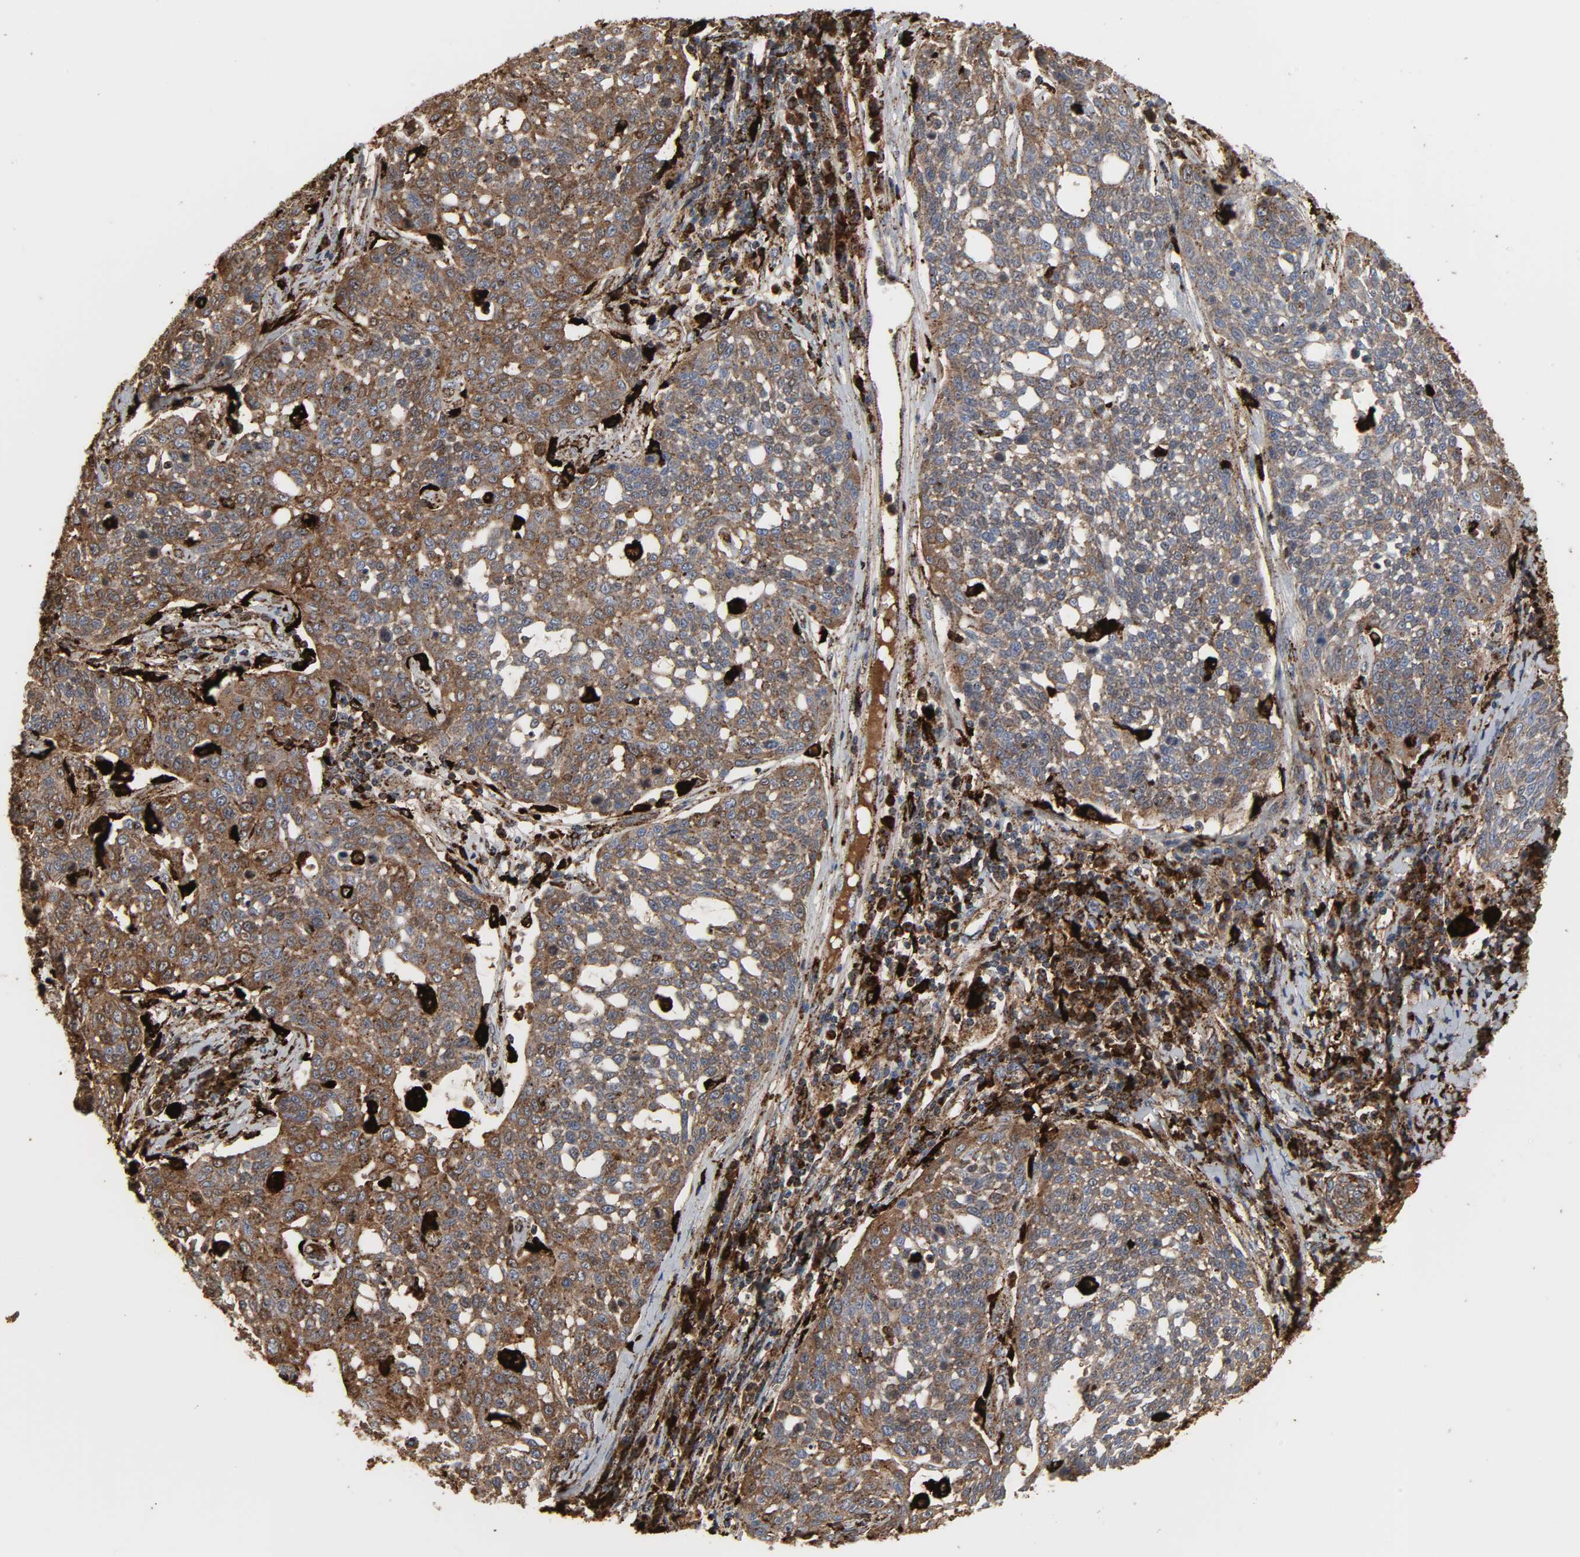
{"staining": {"intensity": "strong", "quantity": ">75%", "location": "nuclear"}, "tissue": "cervical cancer", "cell_type": "Tumor cells", "image_type": "cancer", "snomed": [{"axis": "morphology", "description": "Squamous cell carcinoma, NOS"}, {"axis": "topography", "description": "Cervix"}], "caption": "This histopathology image exhibits immunohistochemistry staining of squamous cell carcinoma (cervical), with high strong nuclear positivity in approximately >75% of tumor cells.", "gene": "PSAP", "patient": {"sex": "female", "age": 34}}